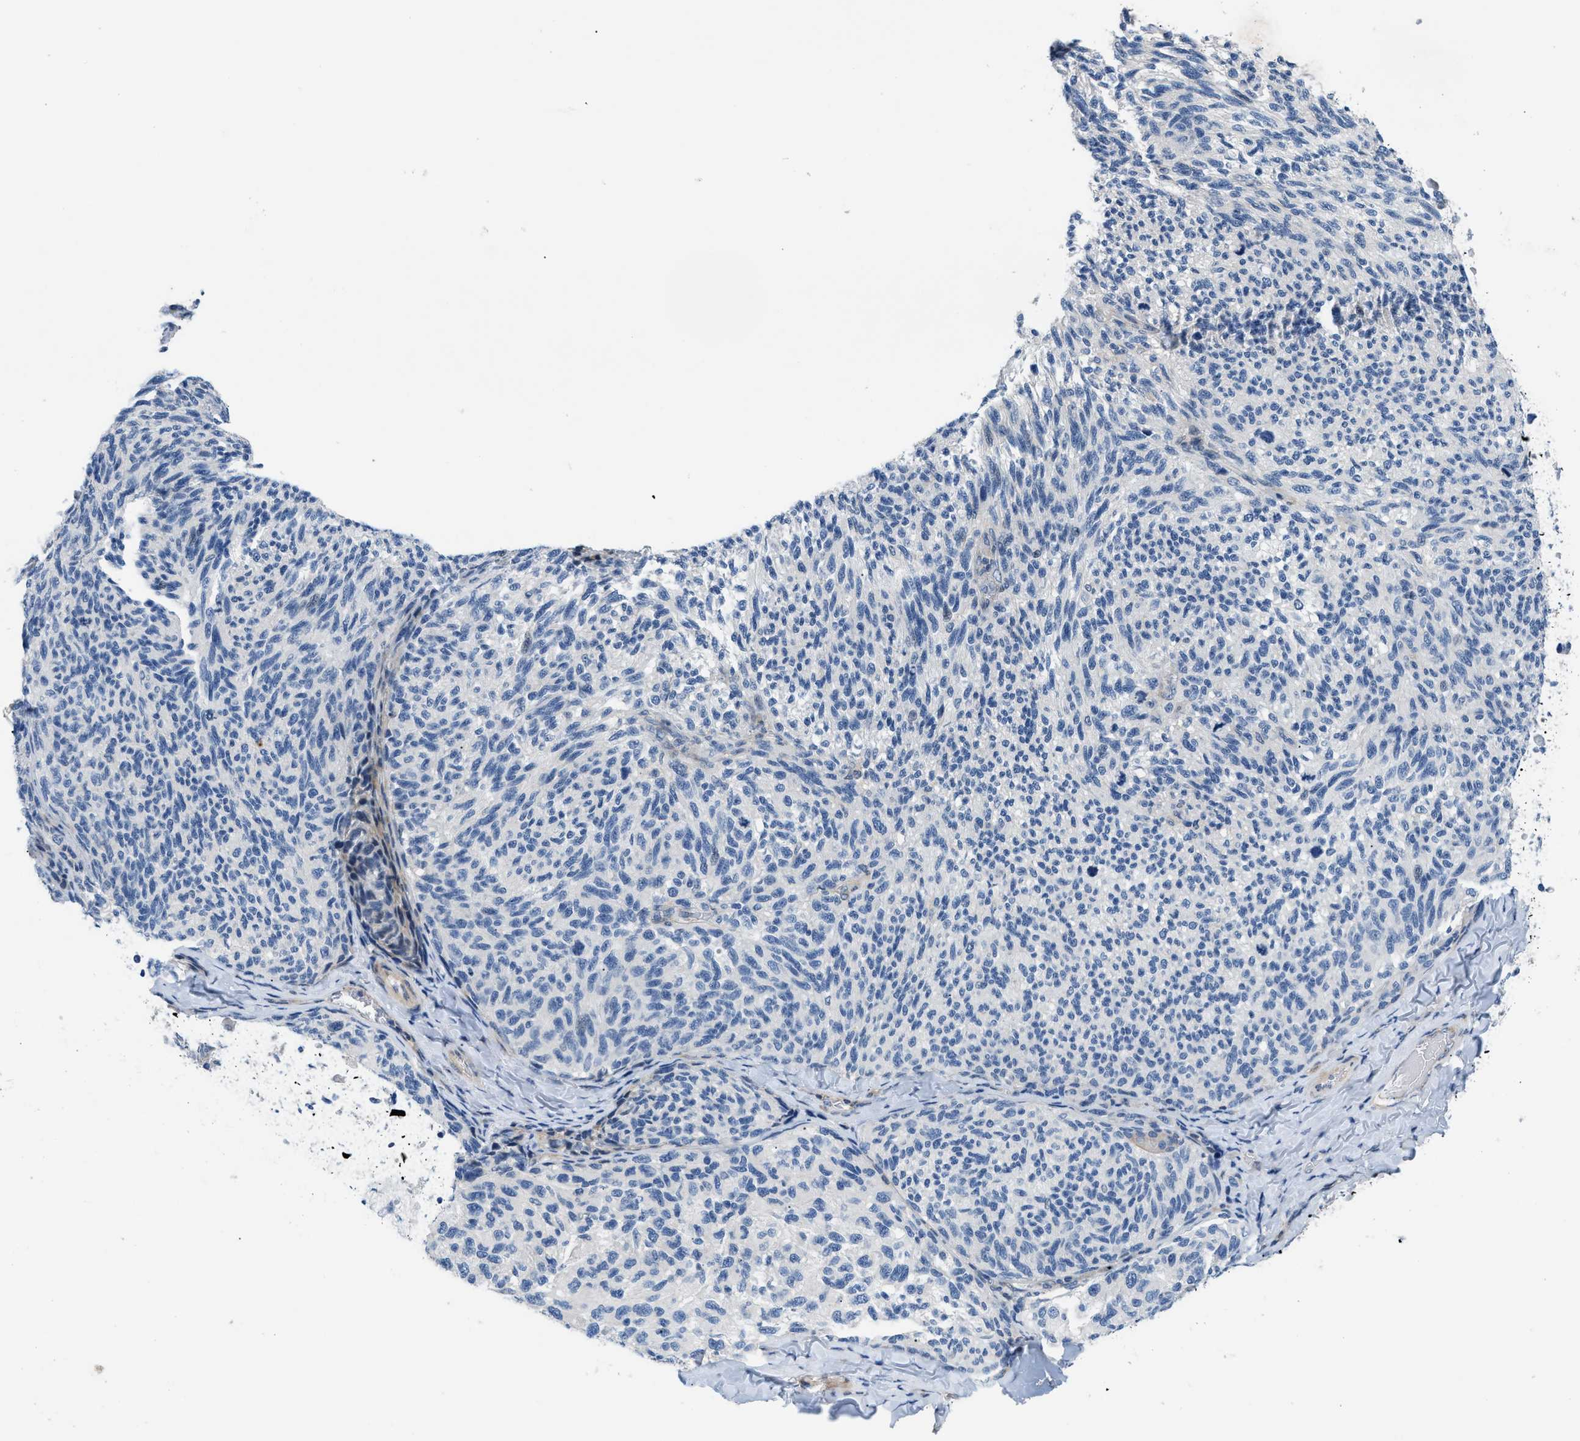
{"staining": {"intensity": "negative", "quantity": "none", "location": "none"}, "tissue": "melanoma", "cell_type": "Tumor cells", "image_type": "cancer", "snomed": [{"axis": "morphology", "description": "Malignant melanoma, NOS"}, {"axis": "topography", "description": "Skin"}], "caption": "Image shows no protein staining in tumor cells of melanoma tissue.", "gene": "FDCSP", "patient": {"sex": "female", "age": 73}}